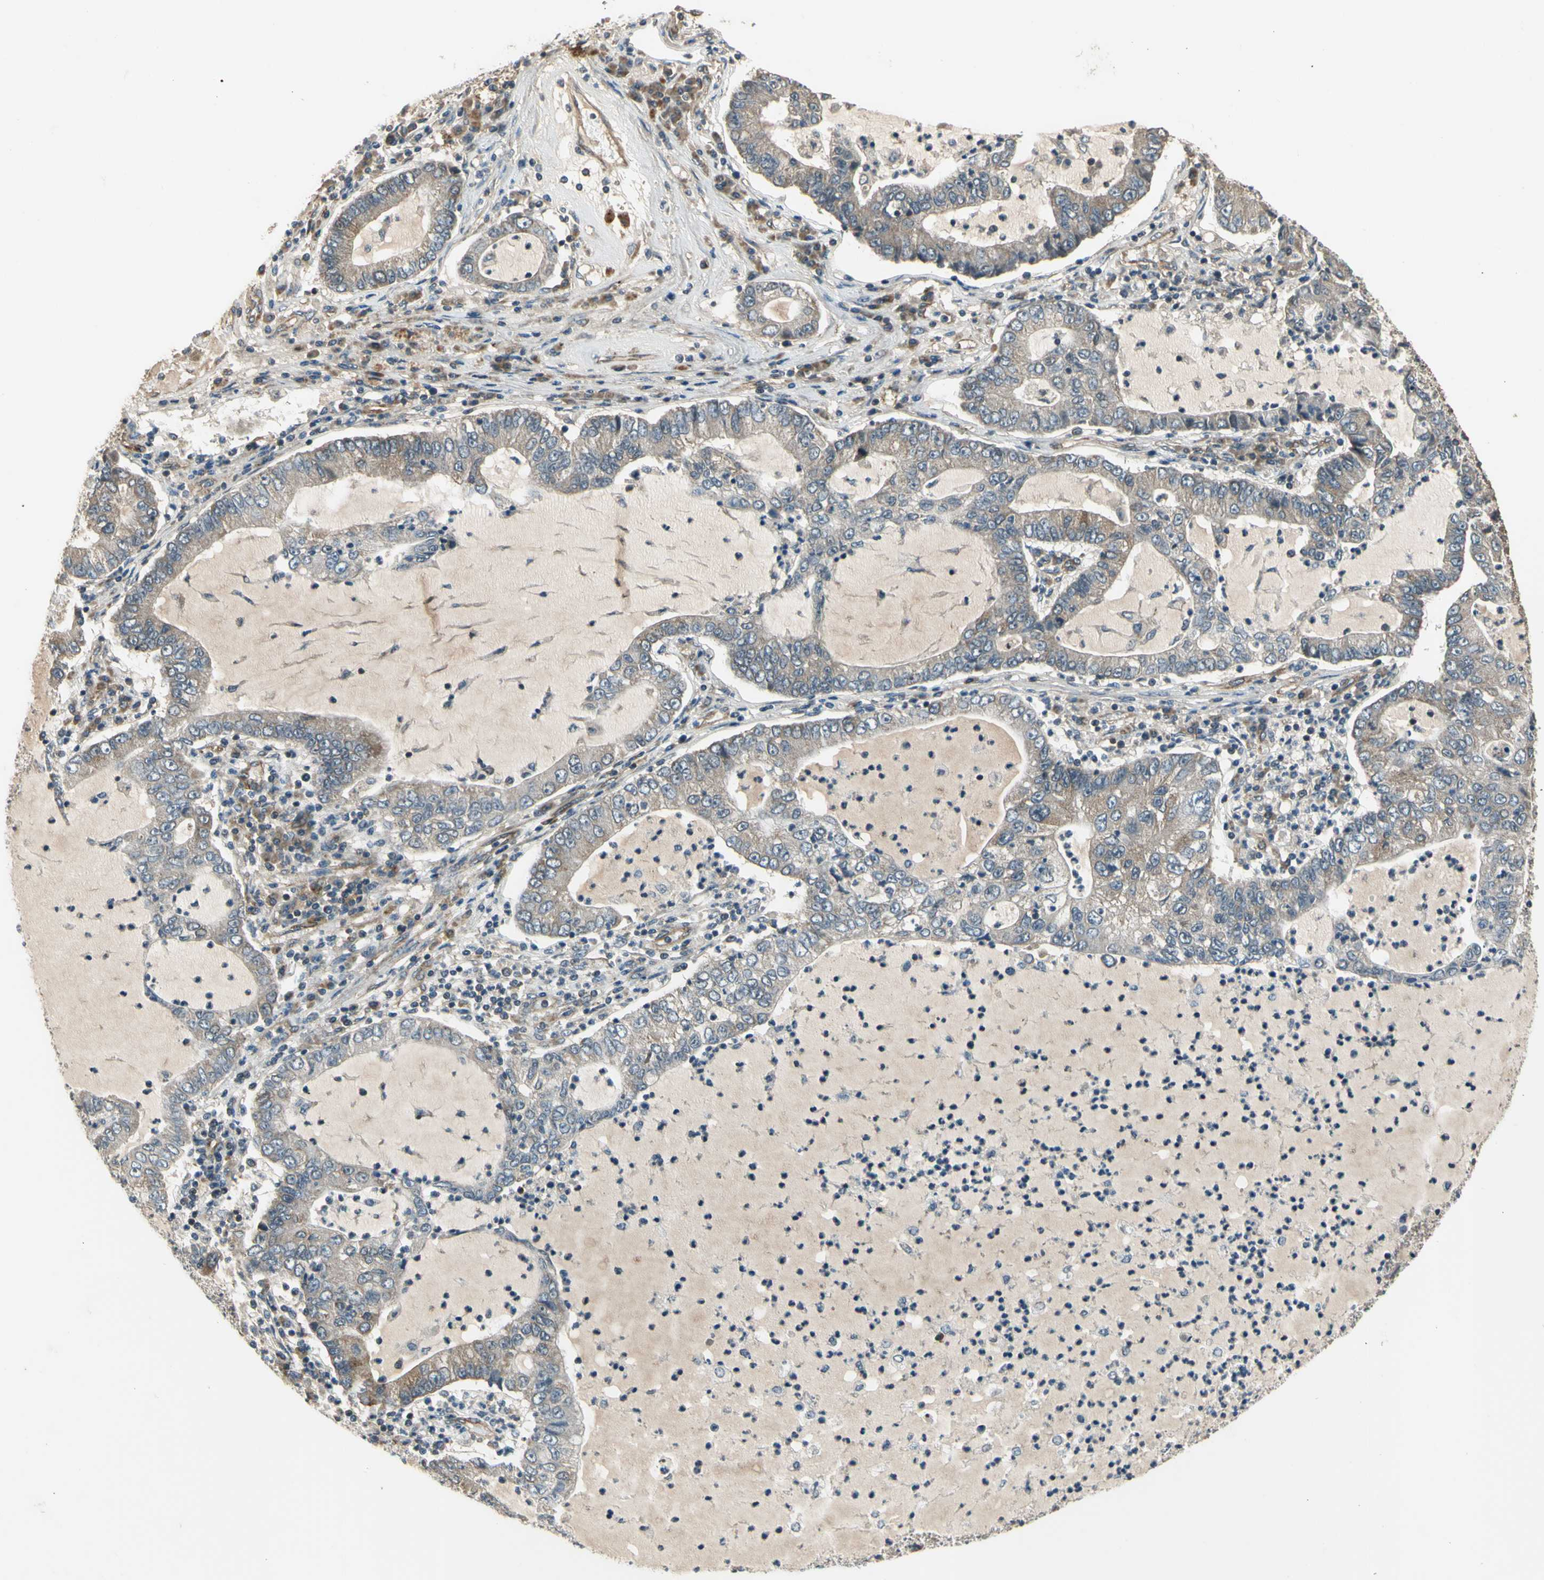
{"staining": {"intensity": "weak", "quantity": "<25%", "location": "cytoplasmic/membranous"}, "tissue": "lung cancer", "cell_type": "Tumor cells", "image_type": "cancer", "snomed": [{"axis": "morphology", "description": "Adenocarcinoma, NOS"}, {"axis": "topography", "description": "Lung"}], "caption": "Lung adenocarcinoma was stained to show a protein in brown. There is no significant positivity in tumor cells.", "gene": "EFNB2", "patient": {"sex": "female", "age": 51}}